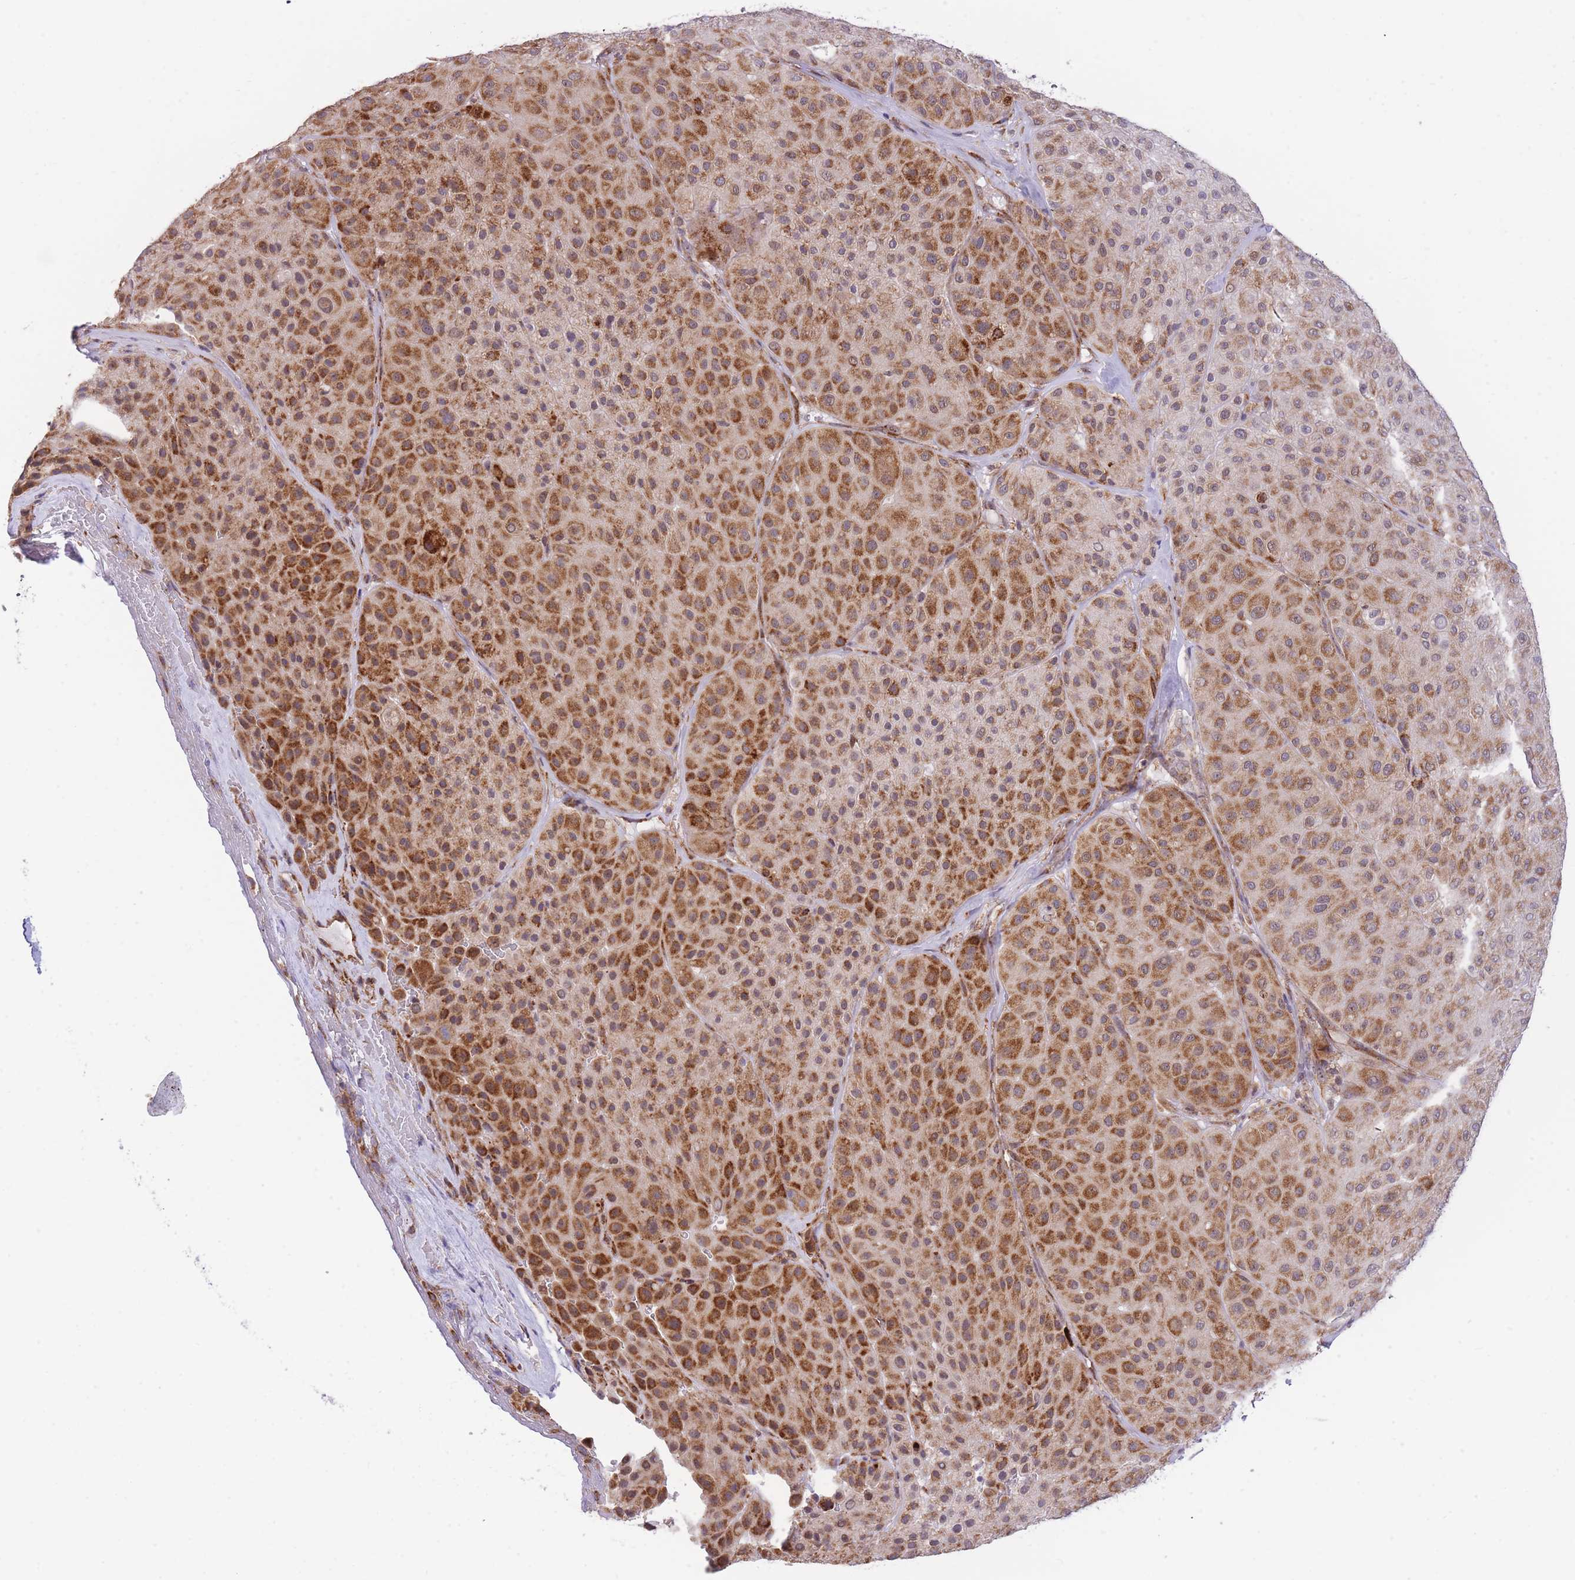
{"staining": {"intensity": "strong", "quantity": ">75%", "location": "cytoplasmic/membranous"}, "tissue": "melanoma", "cell_type": "Tumor cells", "image_type": "cancer", "snomed": [{"axis": "morphology", "description": "Malignant melanoma, Metastatic site"}, {"axis": "topography", "description": "Smooth muscle"}], "caption": "Approximately >75% of tumor cells in human melanoma exhibit strong cytoplasmic/membranous protein staining as visualized by brown immunohistochemical staining.", "gene": "EXOSC8", "patient": {"sex": "male", "age": 41}}